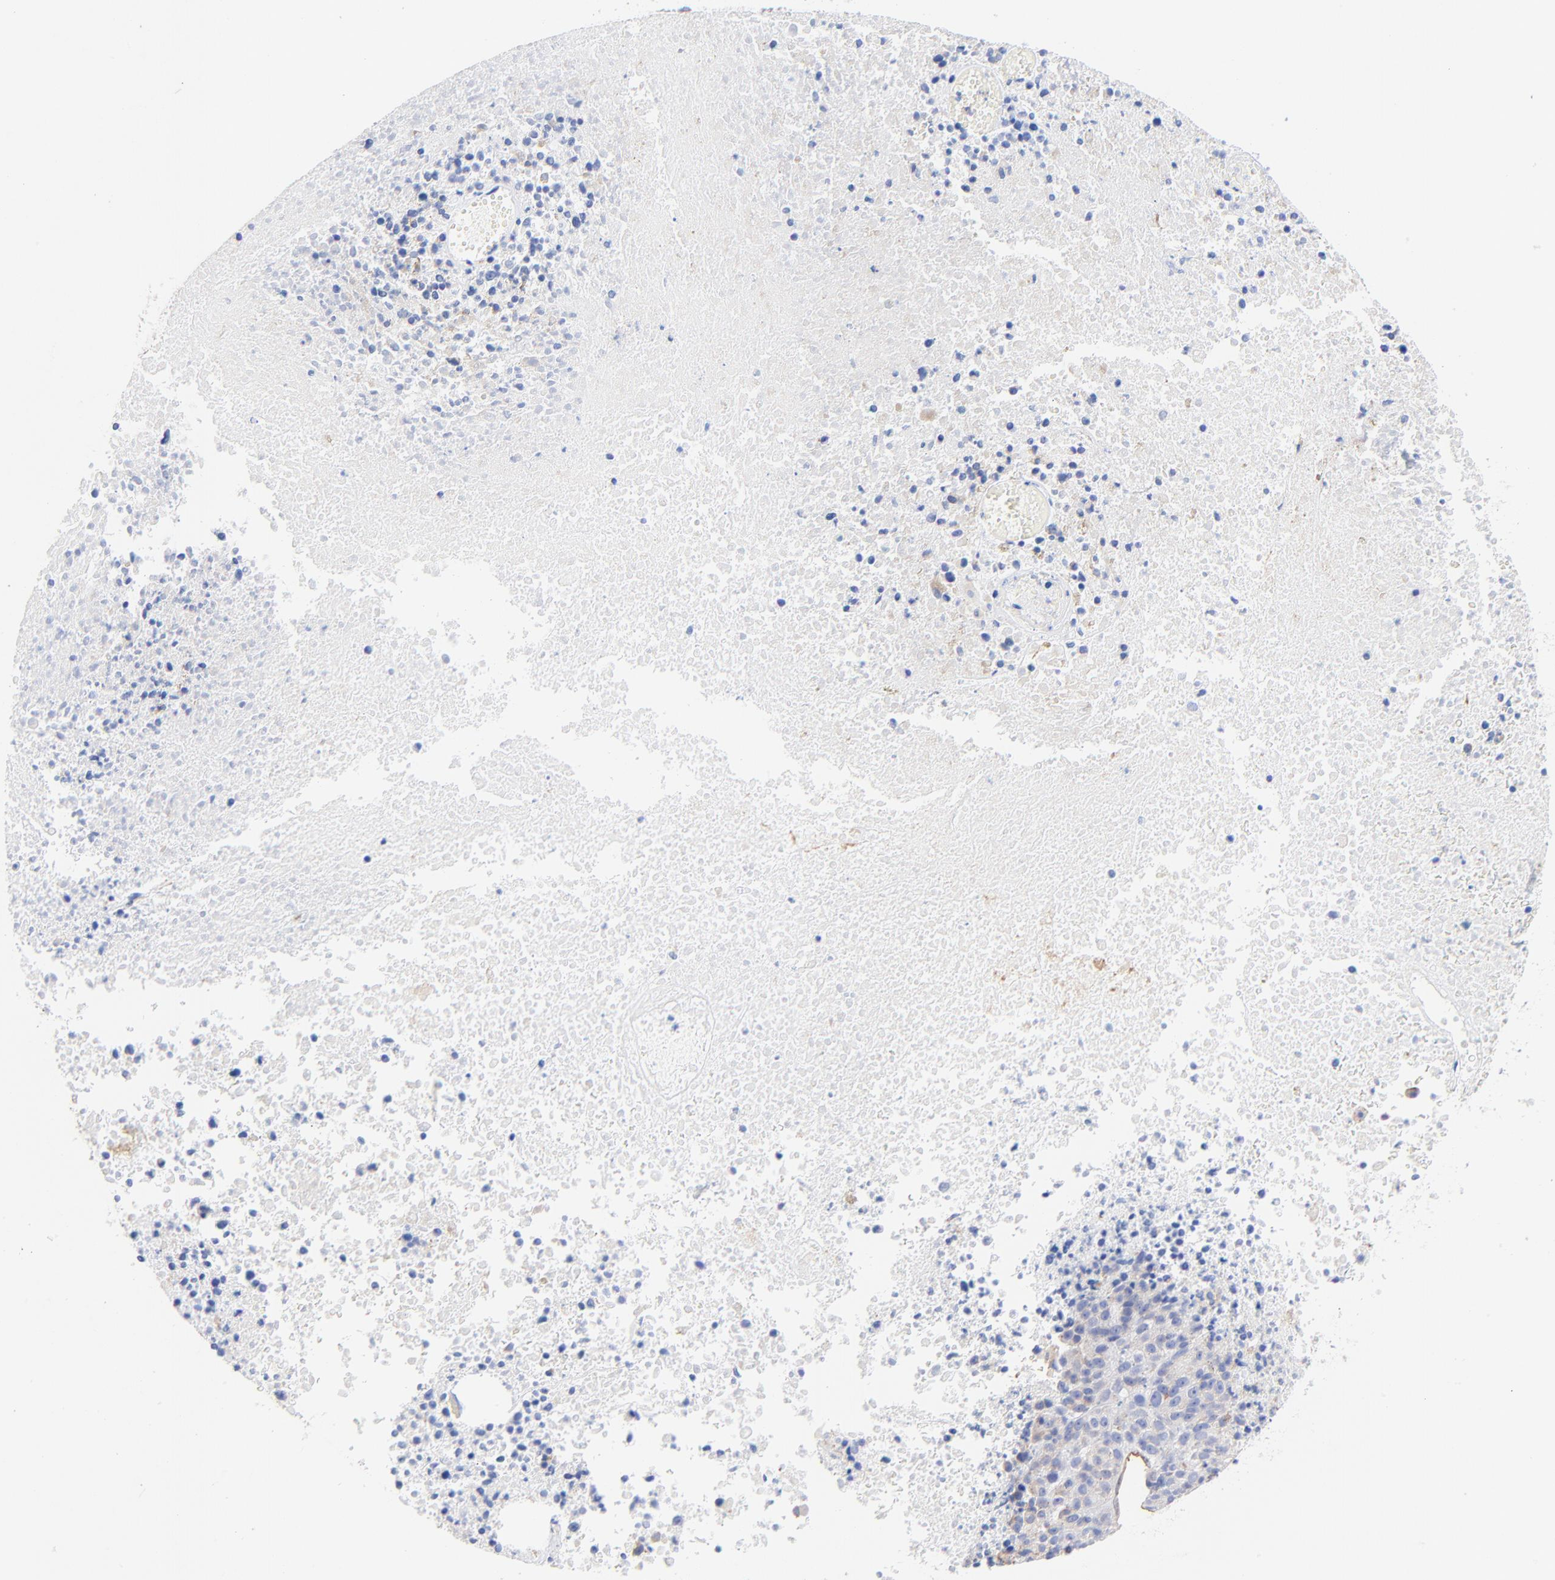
{"staining": {"intensity": "negative", "quantity": "none", "location": "none"}, "tissue": "melanoma", "cell_type": "Tumor cells", "image_type": "cancer", "snomed": [{"axis": "morphology", "description": "Malignant melanoma, Metastatic site"}, {"axis": "topography", "description": "Cerebral cortex"}], "caption": "IHC of melanoma demonstrates no positivity in tumor cells.", "gene": "SLC44A2", "patient": {"sex": "female", "age": 52}}